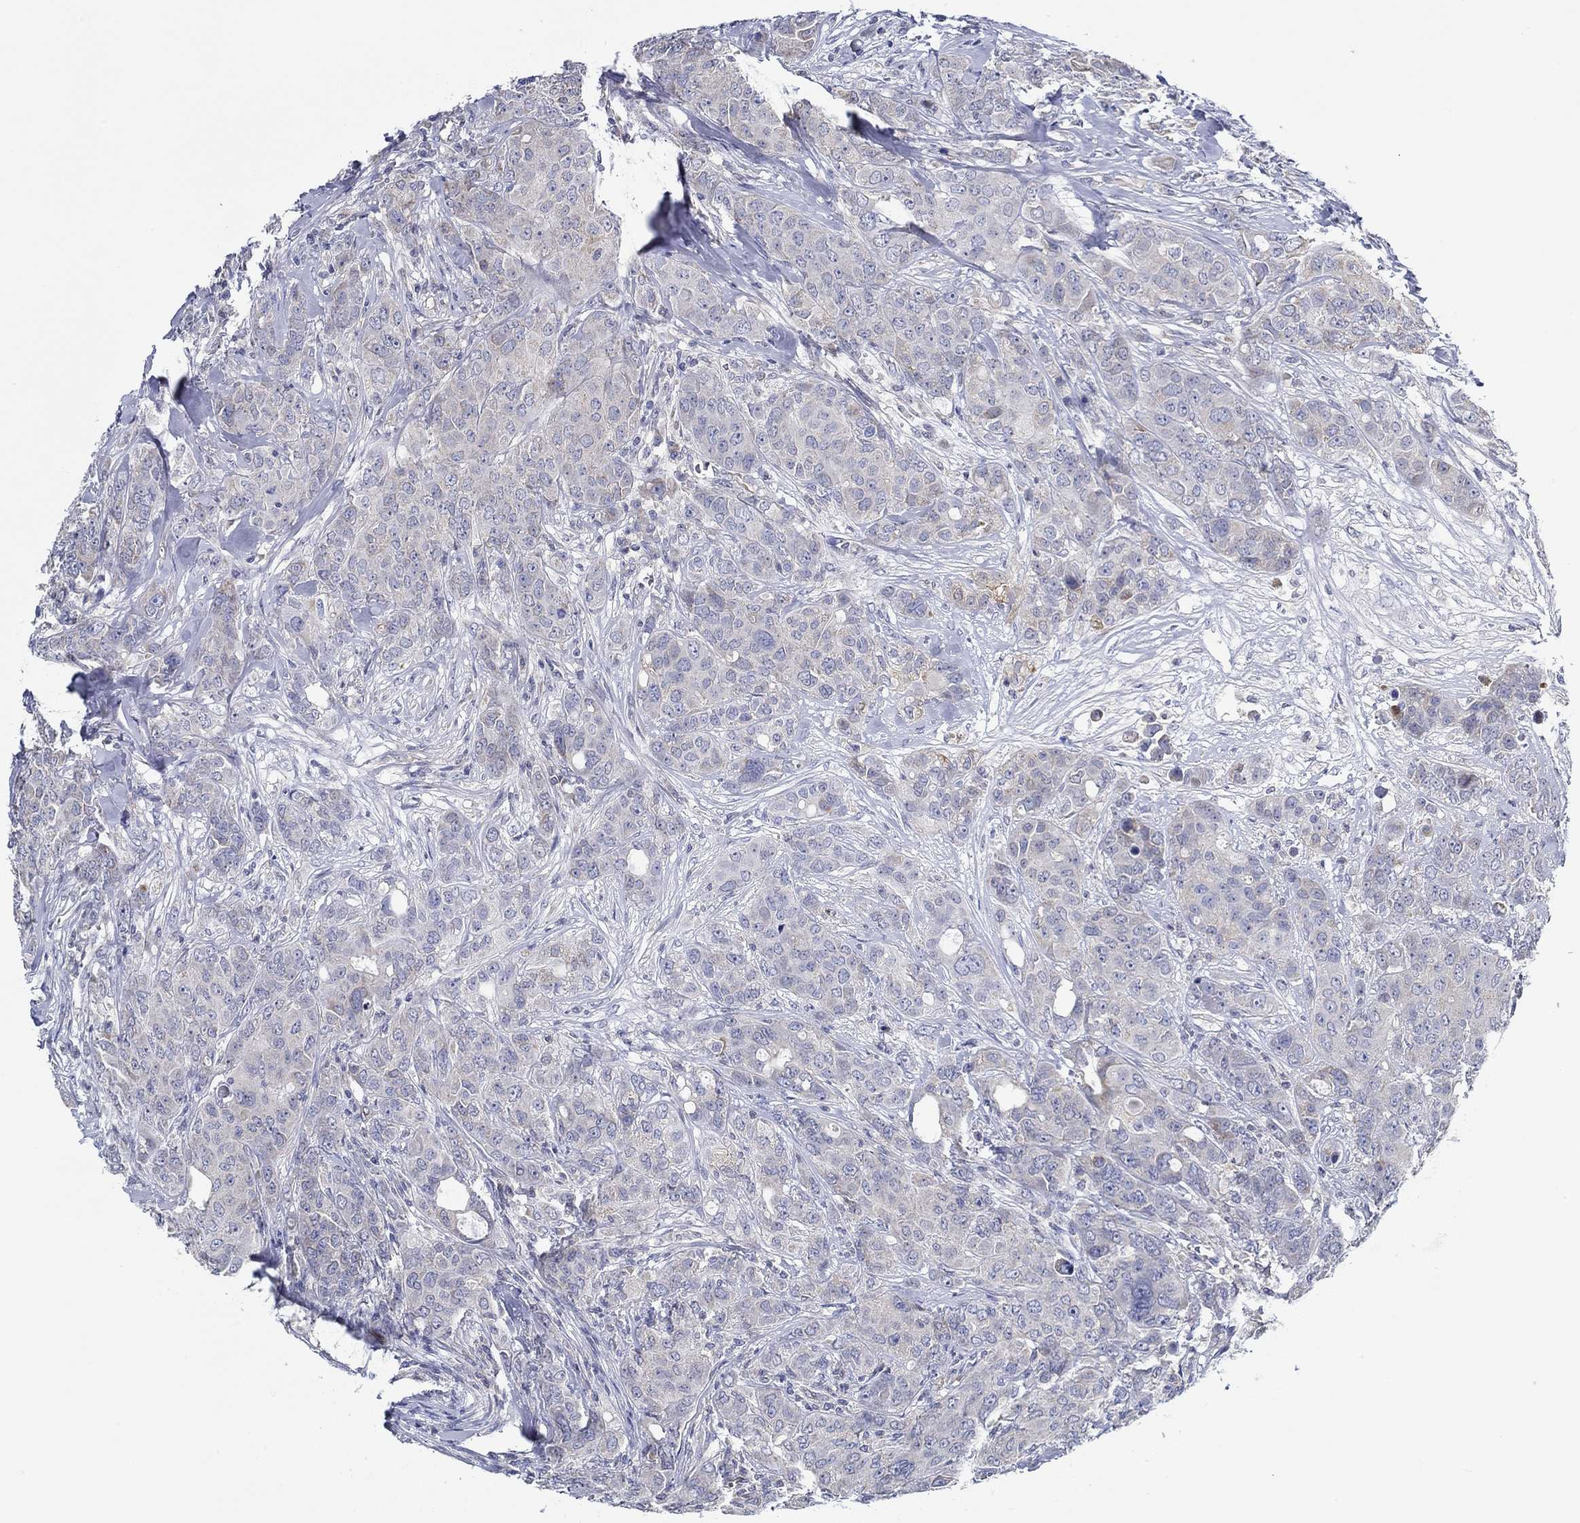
{"staining": {"intensity": "moderate", "quantity": "<25%", "location": "cytoplasmic/membranous"}, "tissue": "breast cancer", "cell_type": "Tumor cells", "image_type": "cancer", "snomed": [{"axis": "morphology", "description": "Duct carcinoma"}, {"axis": "topography", "description": "Breast"}], "caption": "IHC image of neoplastic tissue: human breast infiltrating ductal carcinoma stained using IHC reveals low levels of moderate protein expression localized specifically in the cytoplasmic/membranous of tumor cells, appearing as a cytoplasmic/membranous brown color.", "gene": "CFAP61", "patient": {"sex": "female", "age": 43}}